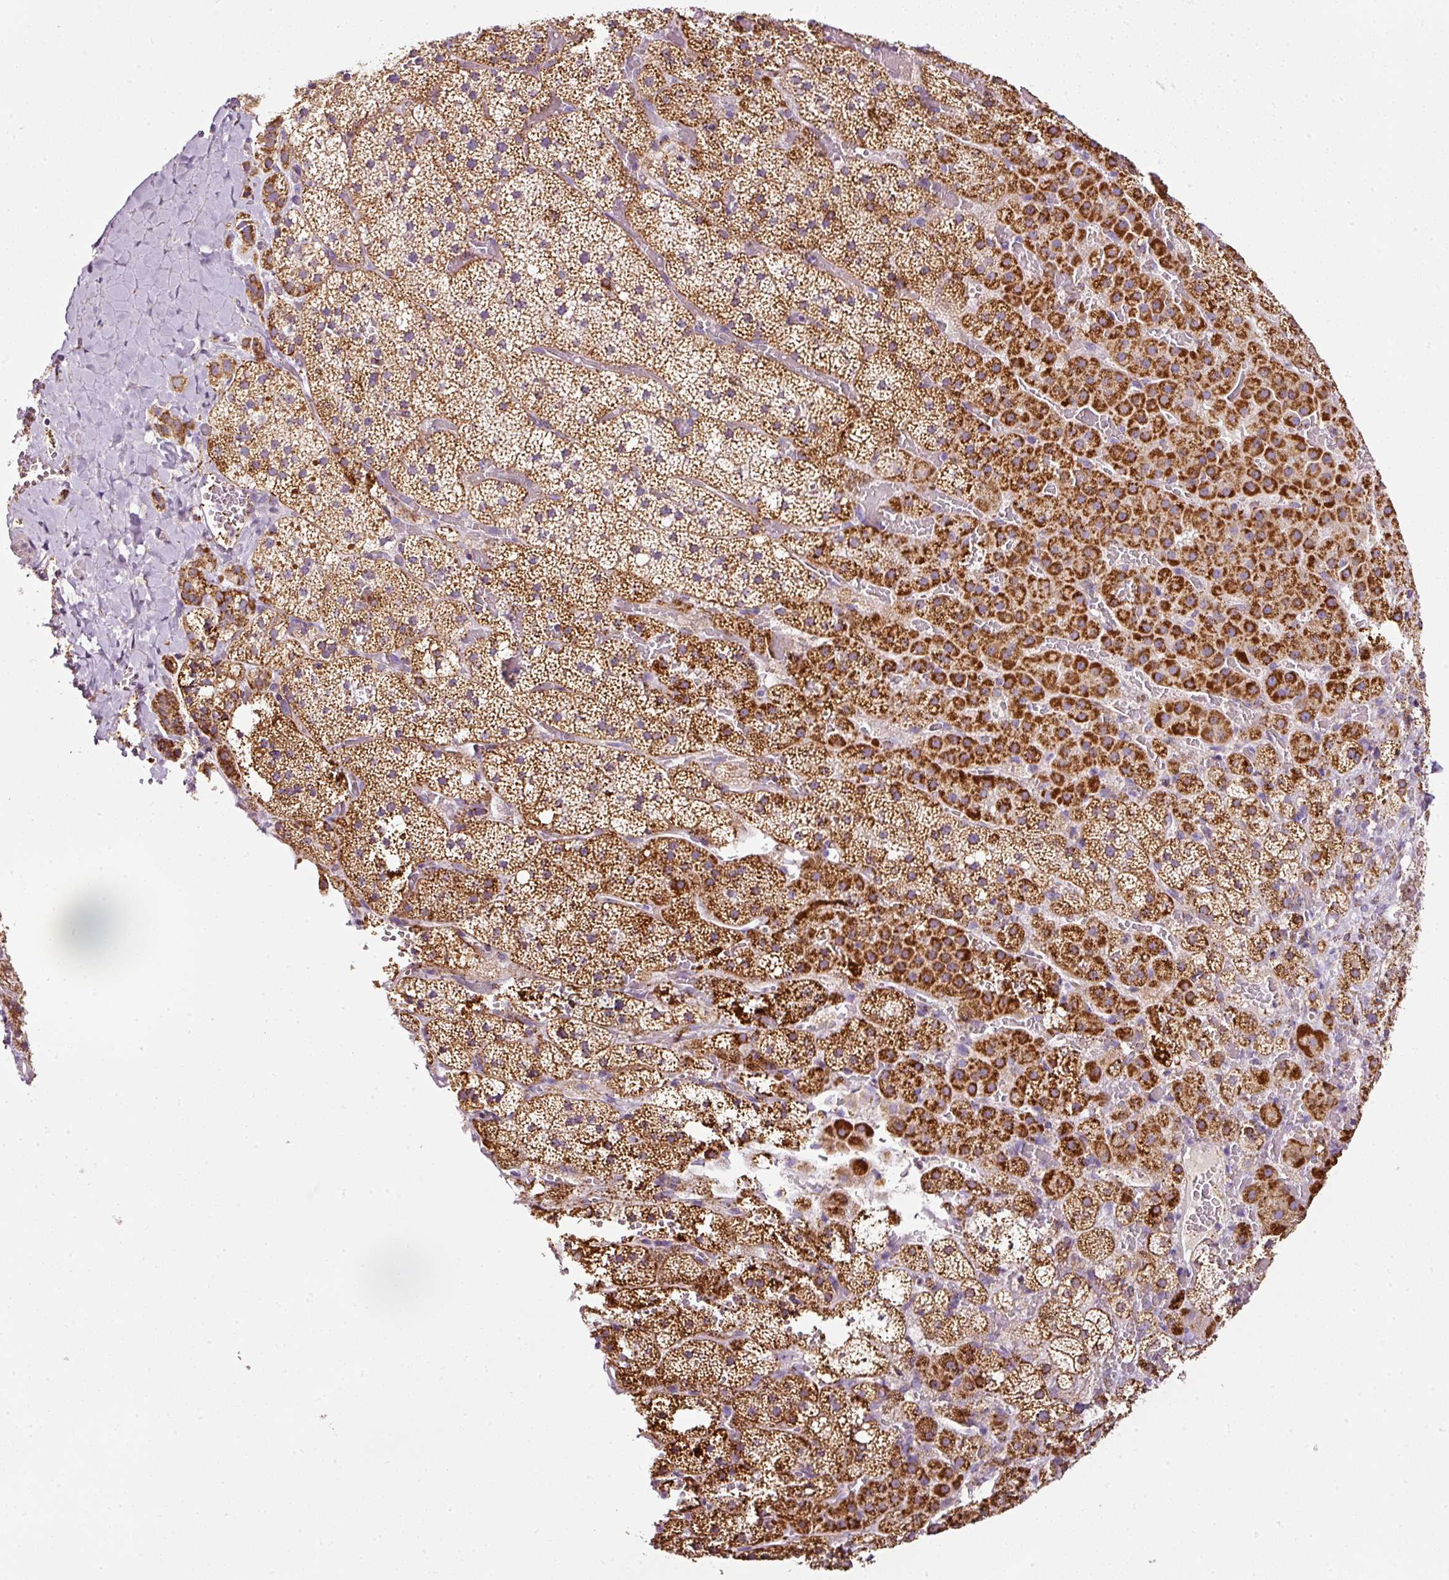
{"staining": {"intensity": "strong", "quantity": ">75%", "location": "cytoplasmic/membranous"}, "tissue": "adrenal gland", "cell_type": "Glandular cells", "image_type": "normal", "snomed": [{"axis": "morphology", "description": "Normal tissue, NOS"}, {"axis": "topography", "description": "Adrenal gland"}], "caption": "Immunohistochemical staining of unremarkable adrenal gland shows >75% levels of strong cytoplasmic/membranous protein expression in approximately >75% of glandular cells. The staining was performed using DAB to visualize the protein expression in brown, while the nuclei were stained in blue with hematoxylin (Magnification: 20x).", "gene": "SDHA", "patient": {"sex": "male", "age": 53}}